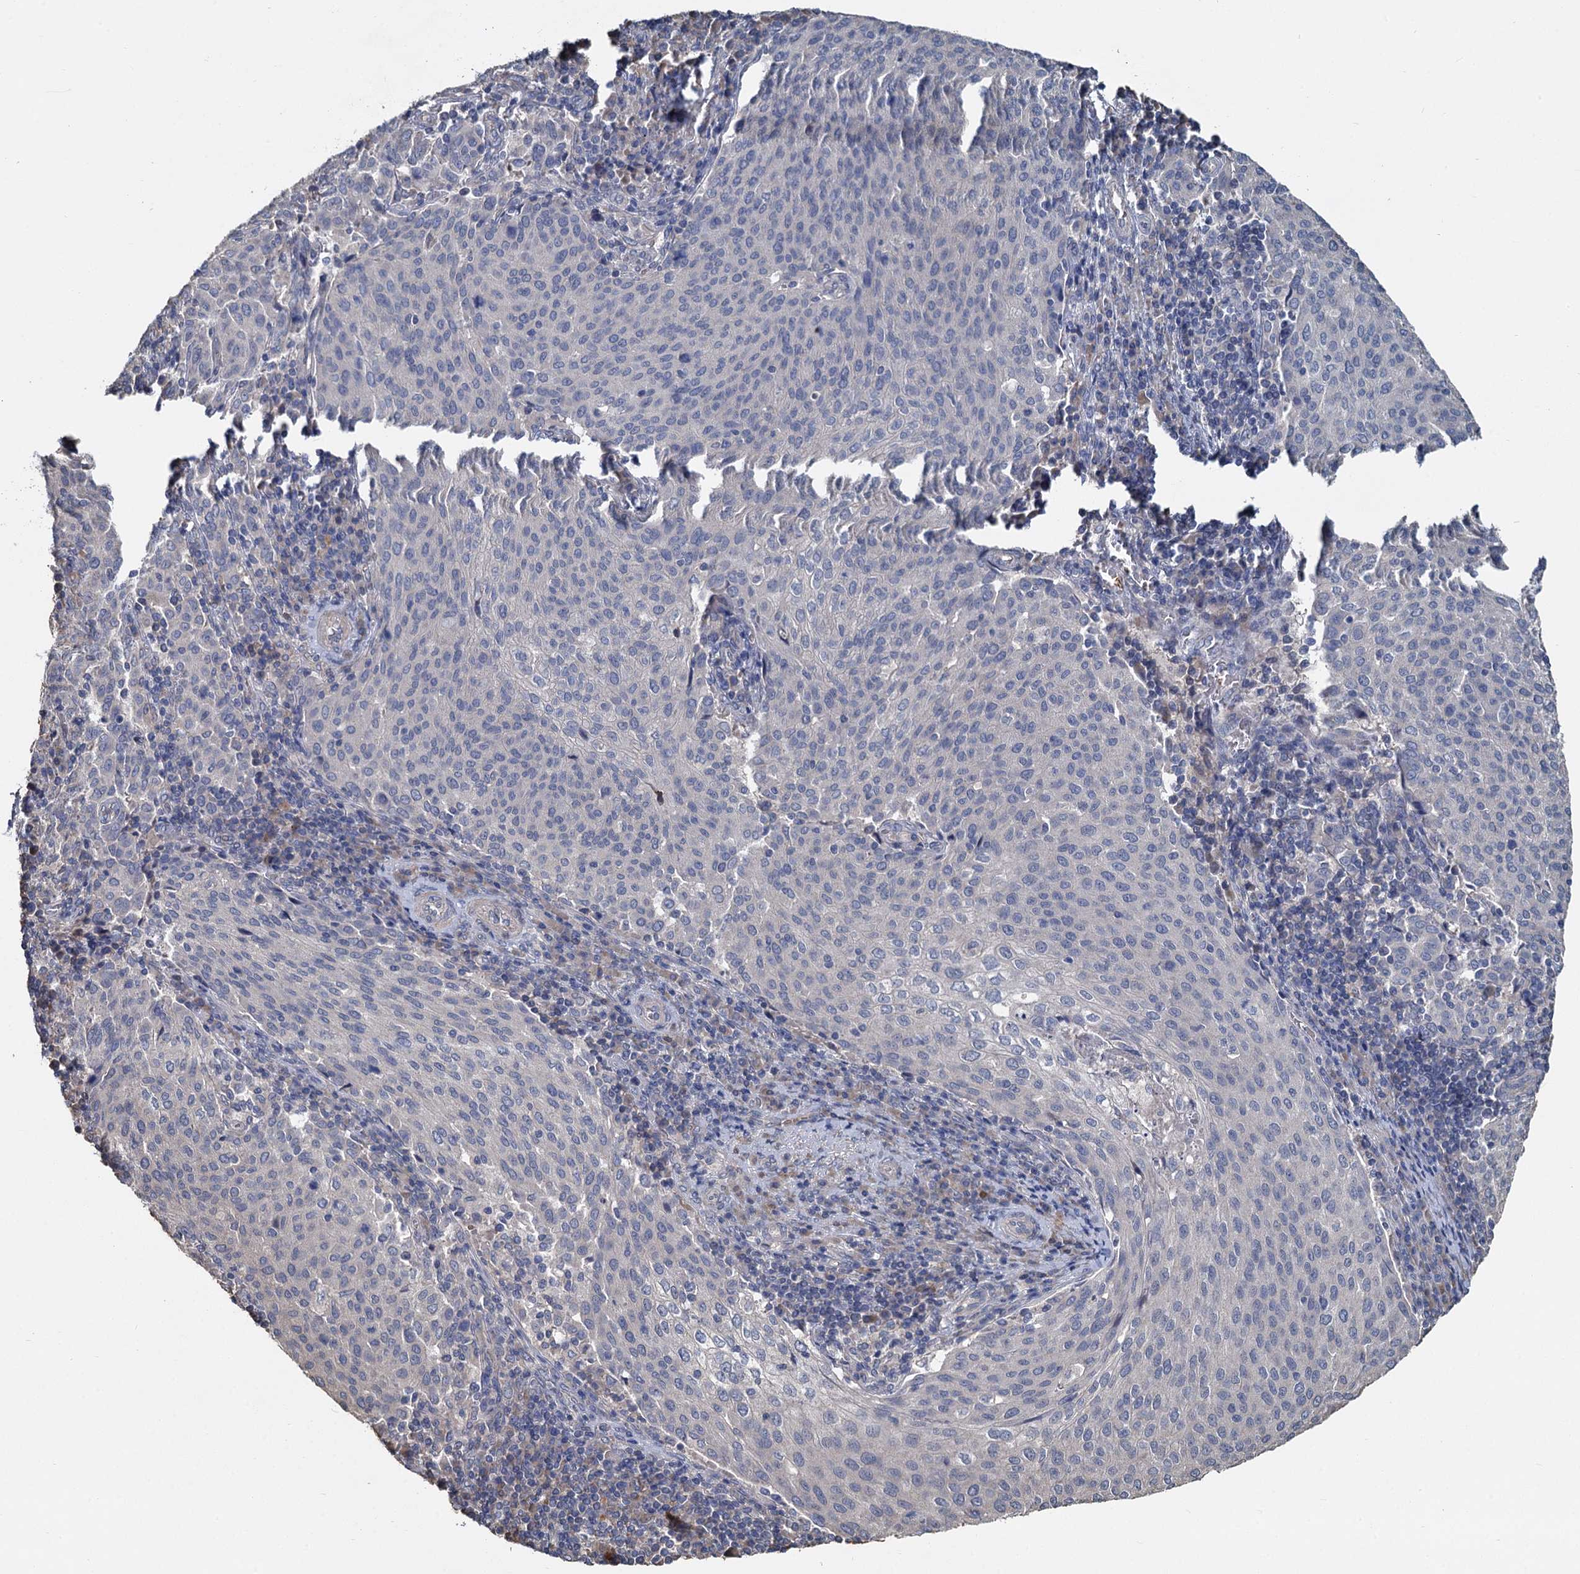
{"staining": {"intensity": "negative", "quantity": "none", "location": "none"}, "tissue": "cervical cancer", "cell_type": "Tumor cells", "image_type": "cancer", "snomed": [{"axis": "morphology", "description": "Squamous cell carcinoma, NOS"}, {"axis": "topography", "description": "Cervix"}], "caption": "Image shows no significant protein staining in tumor cells of cervical cancer.", "gene": "TCTN2", "patient": {"sex": "female", "age": 46}}